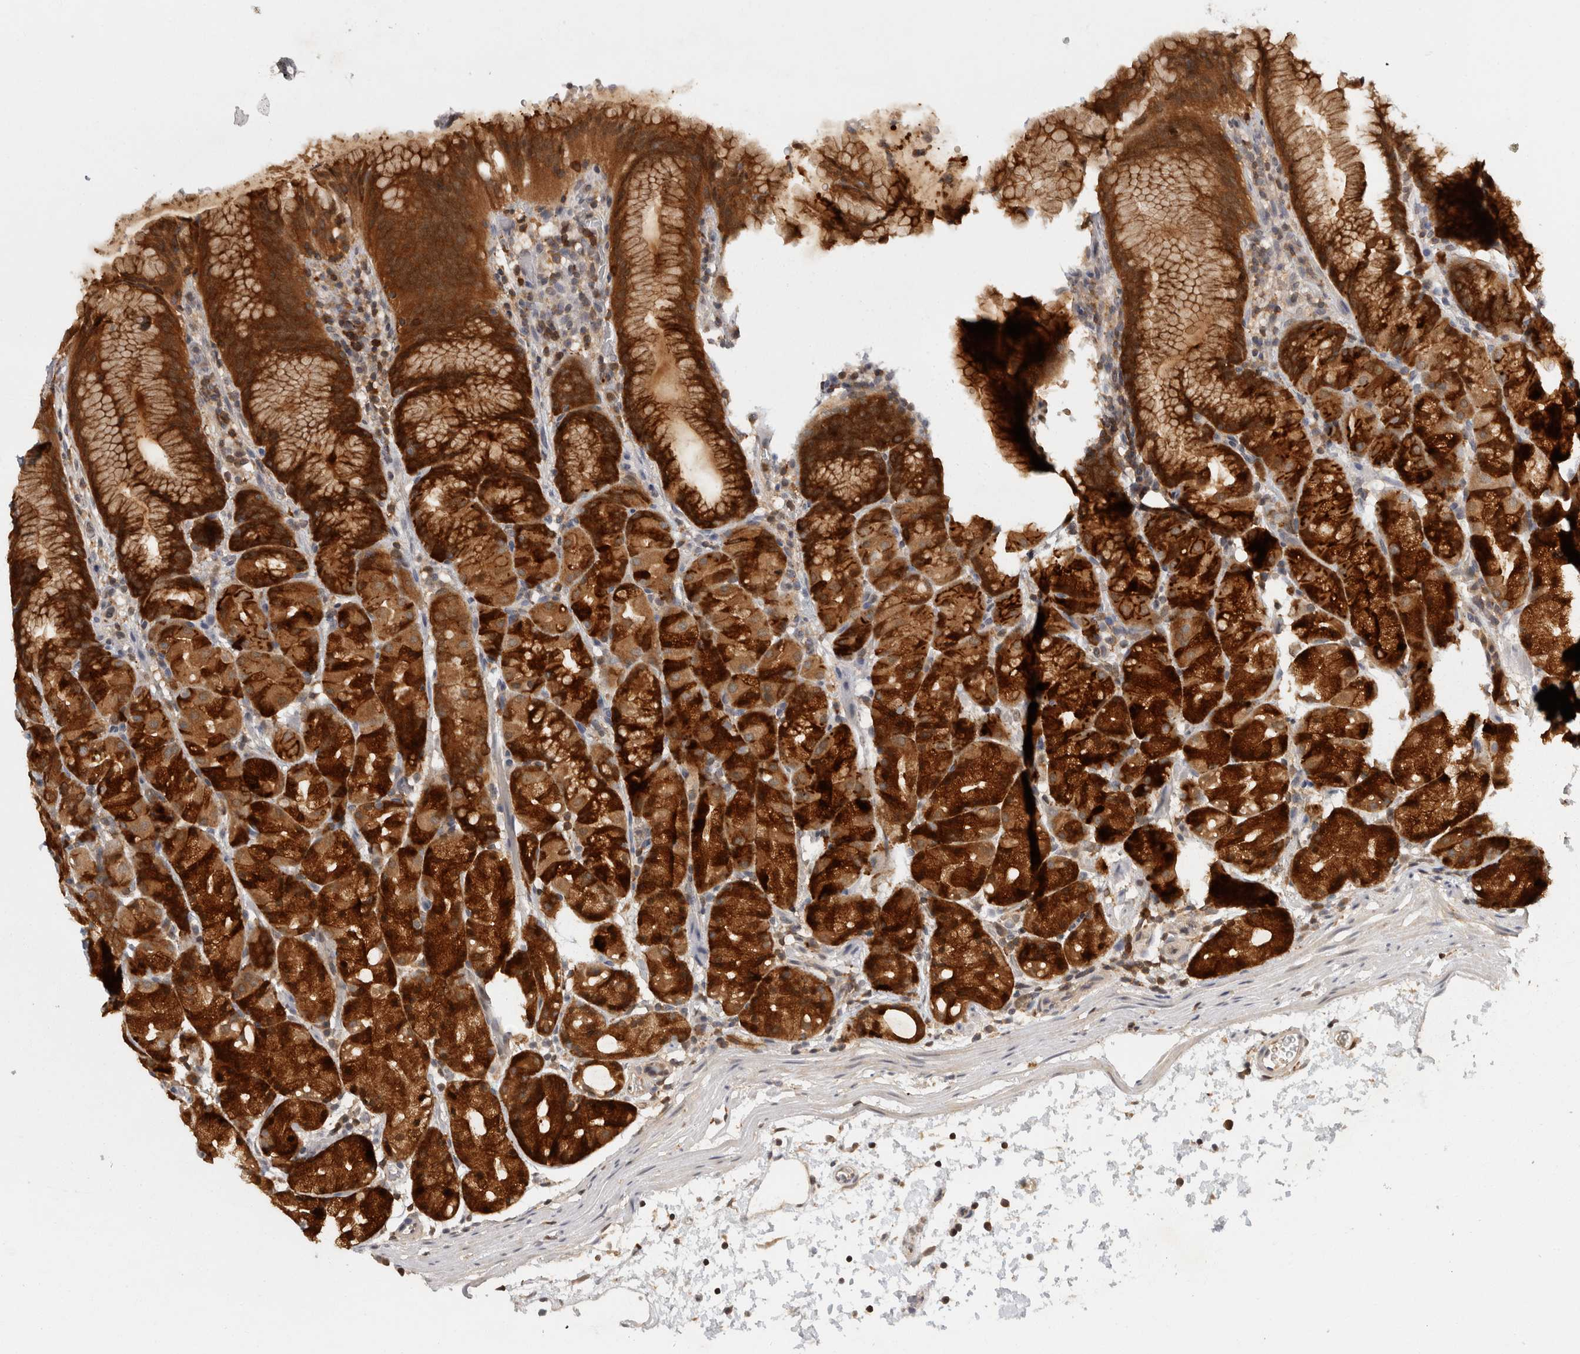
{"staining": {"intensity": "strong", "quantity": ">75%", "location": "cytoplasmic/membranous"}, "tissue": "stomach", "cell_type": "Glandular cells", "image_type": "normal", "snomed": [{"axis": "morphology", "description": "Normal tissue, NOS"}, {"axis": "topography", "description": "Stomach, upper"}], "caption": "Normal stomach reveals strong cytoplasmic/membranous expression in approximately >75% of glandular cells, visualized by immunohistochemistry. (brown staining indicates protein expression, while blue staining denotes nuclei).", "gene": "ACAT2", "patient": {"sex": "male", "age": 48}}